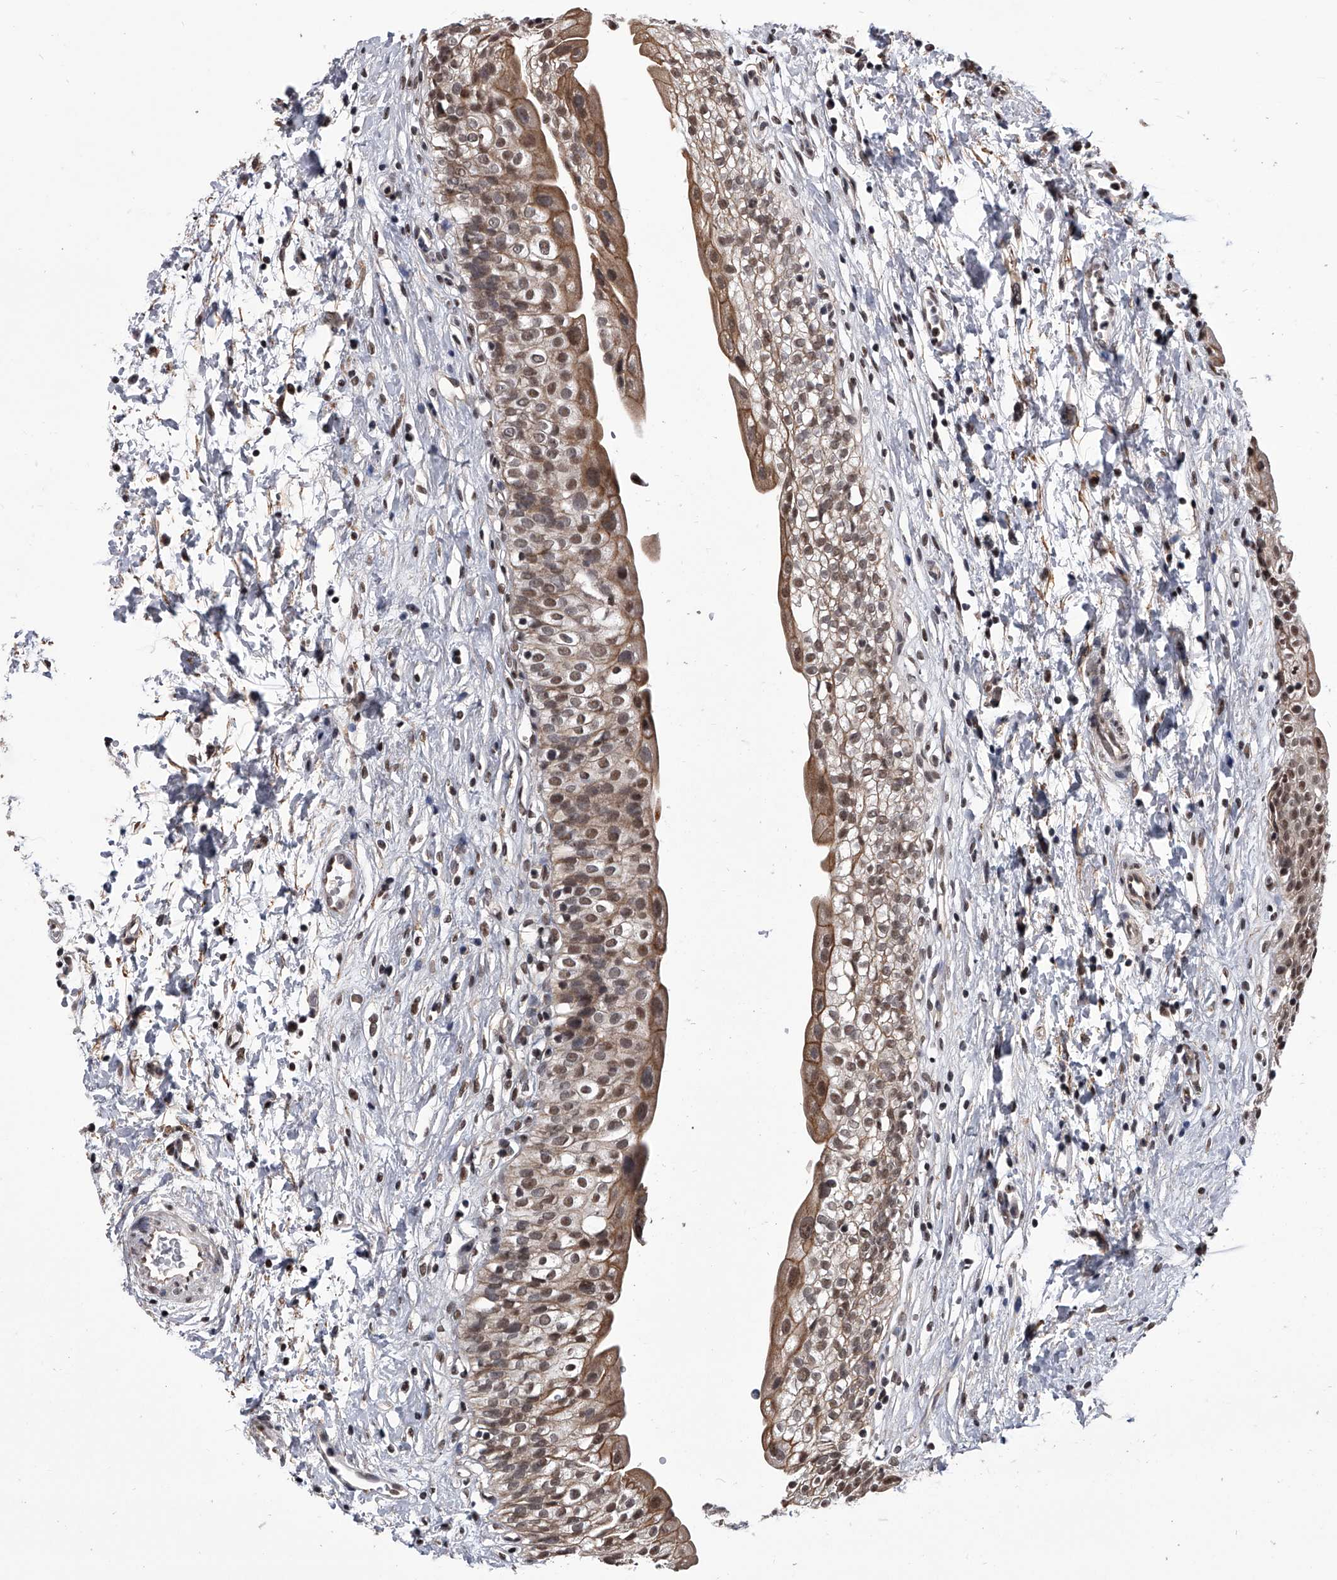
{"staining": {"intensity": "moderate", "quantity": ">75%", "location": "cytoplasmic/membranous,nuclear"}, "tissue": "urinary bladder", "cell_type": "Urothelial cells", "image_type": "normal", "snomed": [{"axis": "morphology", "description": "Normal tissue, NOS"}, {"axis": "topography", "description": "Urinary bladder"}], "caption": "Immunohistochemical staining of normal urinary bladder displays medium levels of moderate cytoplasmic/membranous,nuclear staining in approximately >75% of urothelial cells.", "gene": "ZNF76", "patient": {"sex": "male", "age": 51}}